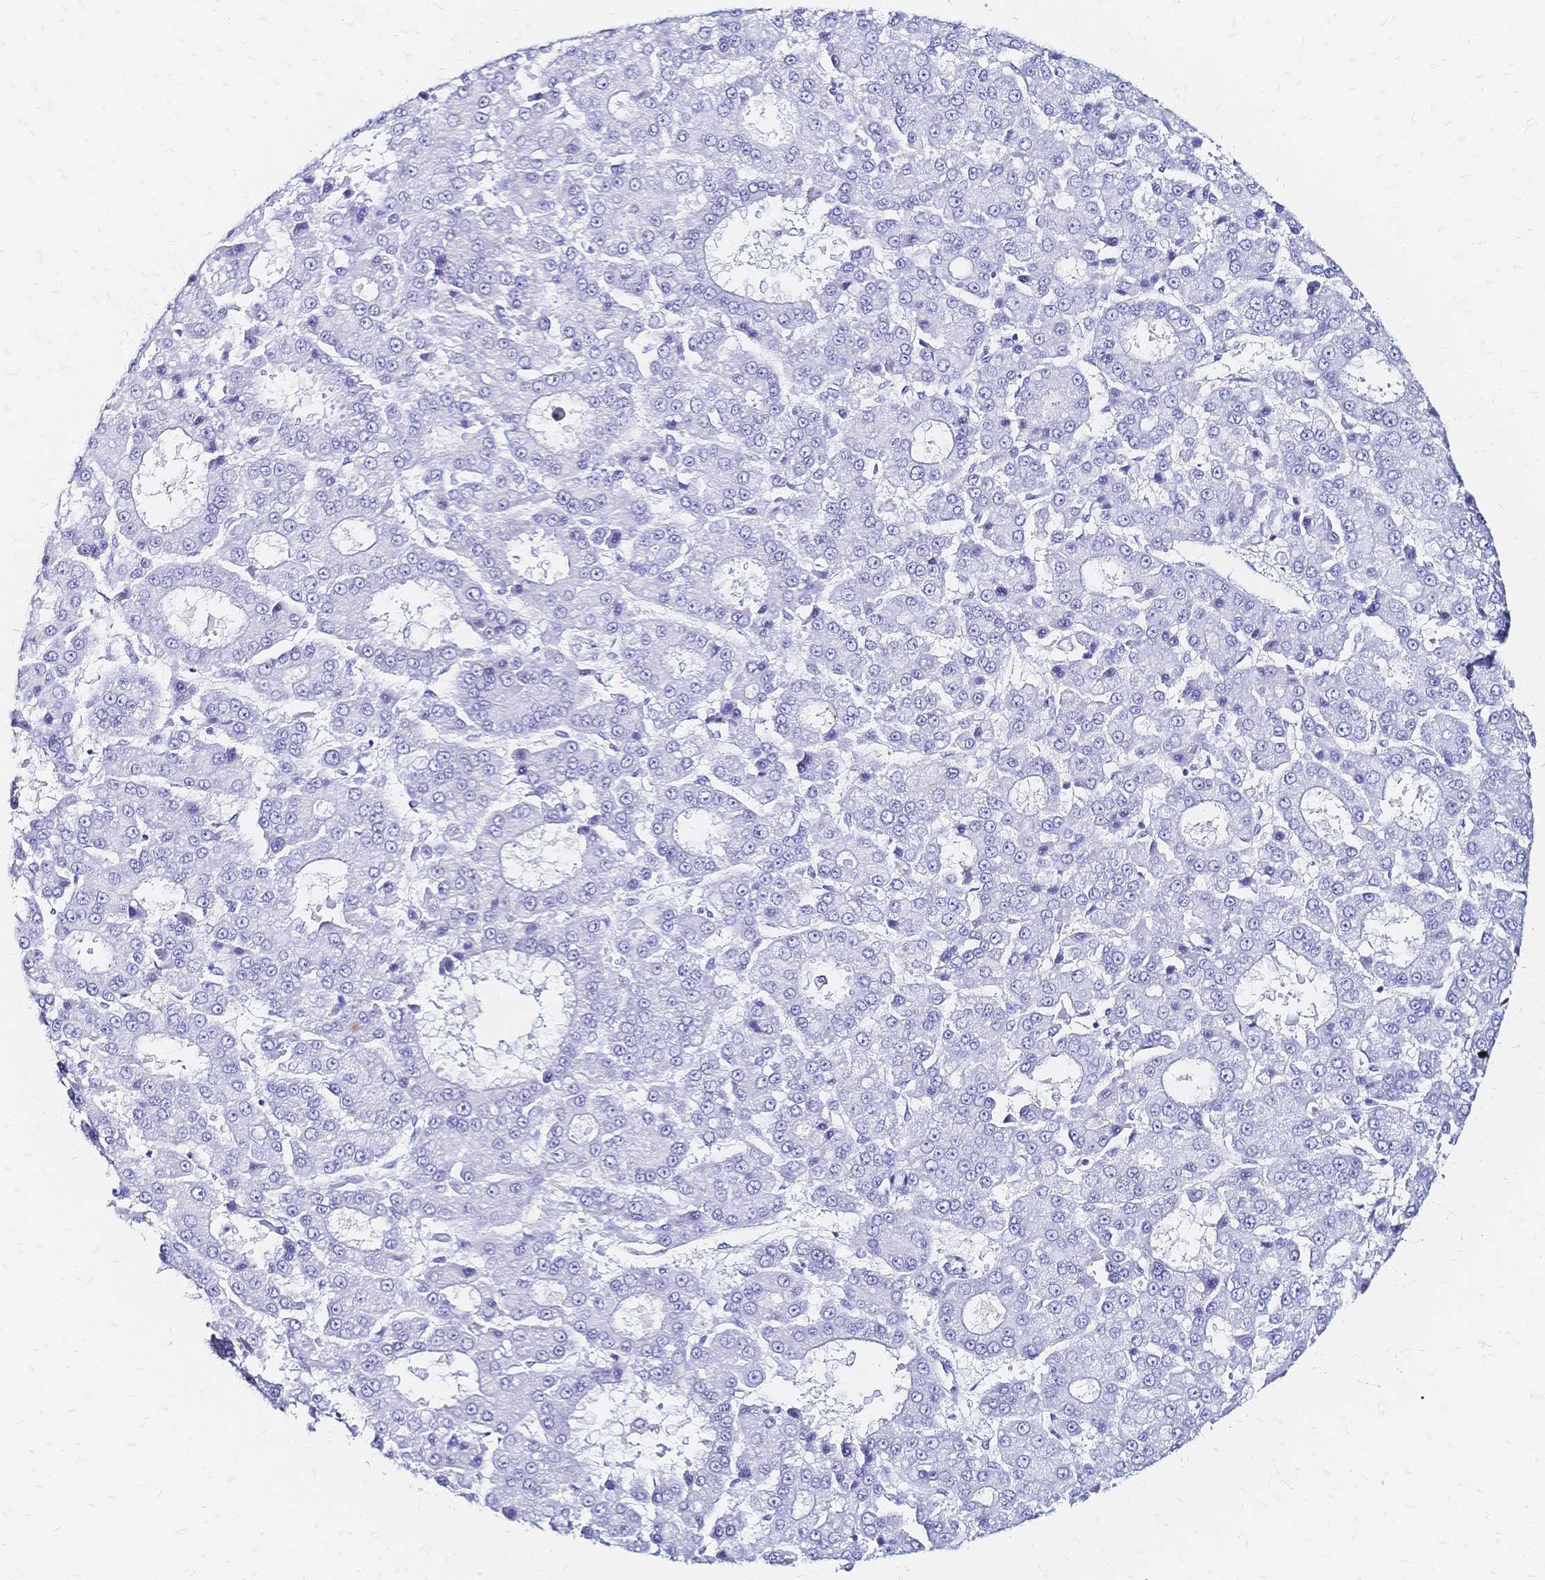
{"staining": {"intensity": "negative", "quantity": "none", "location": "none"}, "tissue": "liver cancer", "cell_type": "Tumor cells", "image_type": "cancer", "snomed": [{"axis": "morphology", "description": "Carcinoma, Hepatocellular, NOS"}, {"axis": "topography", "description": "Liver"}], "caption": "High power microscopy micrograph of an IHC micrograph of hepatocellular carcinoma (liver), revealing no significant staining in tumor cells. (DAB (3,3'-diaminobenzidine) immunohistochemistry, high magnification).", "gene": "SLC5A1", "patient": {"sex": "male", "age": 70}}